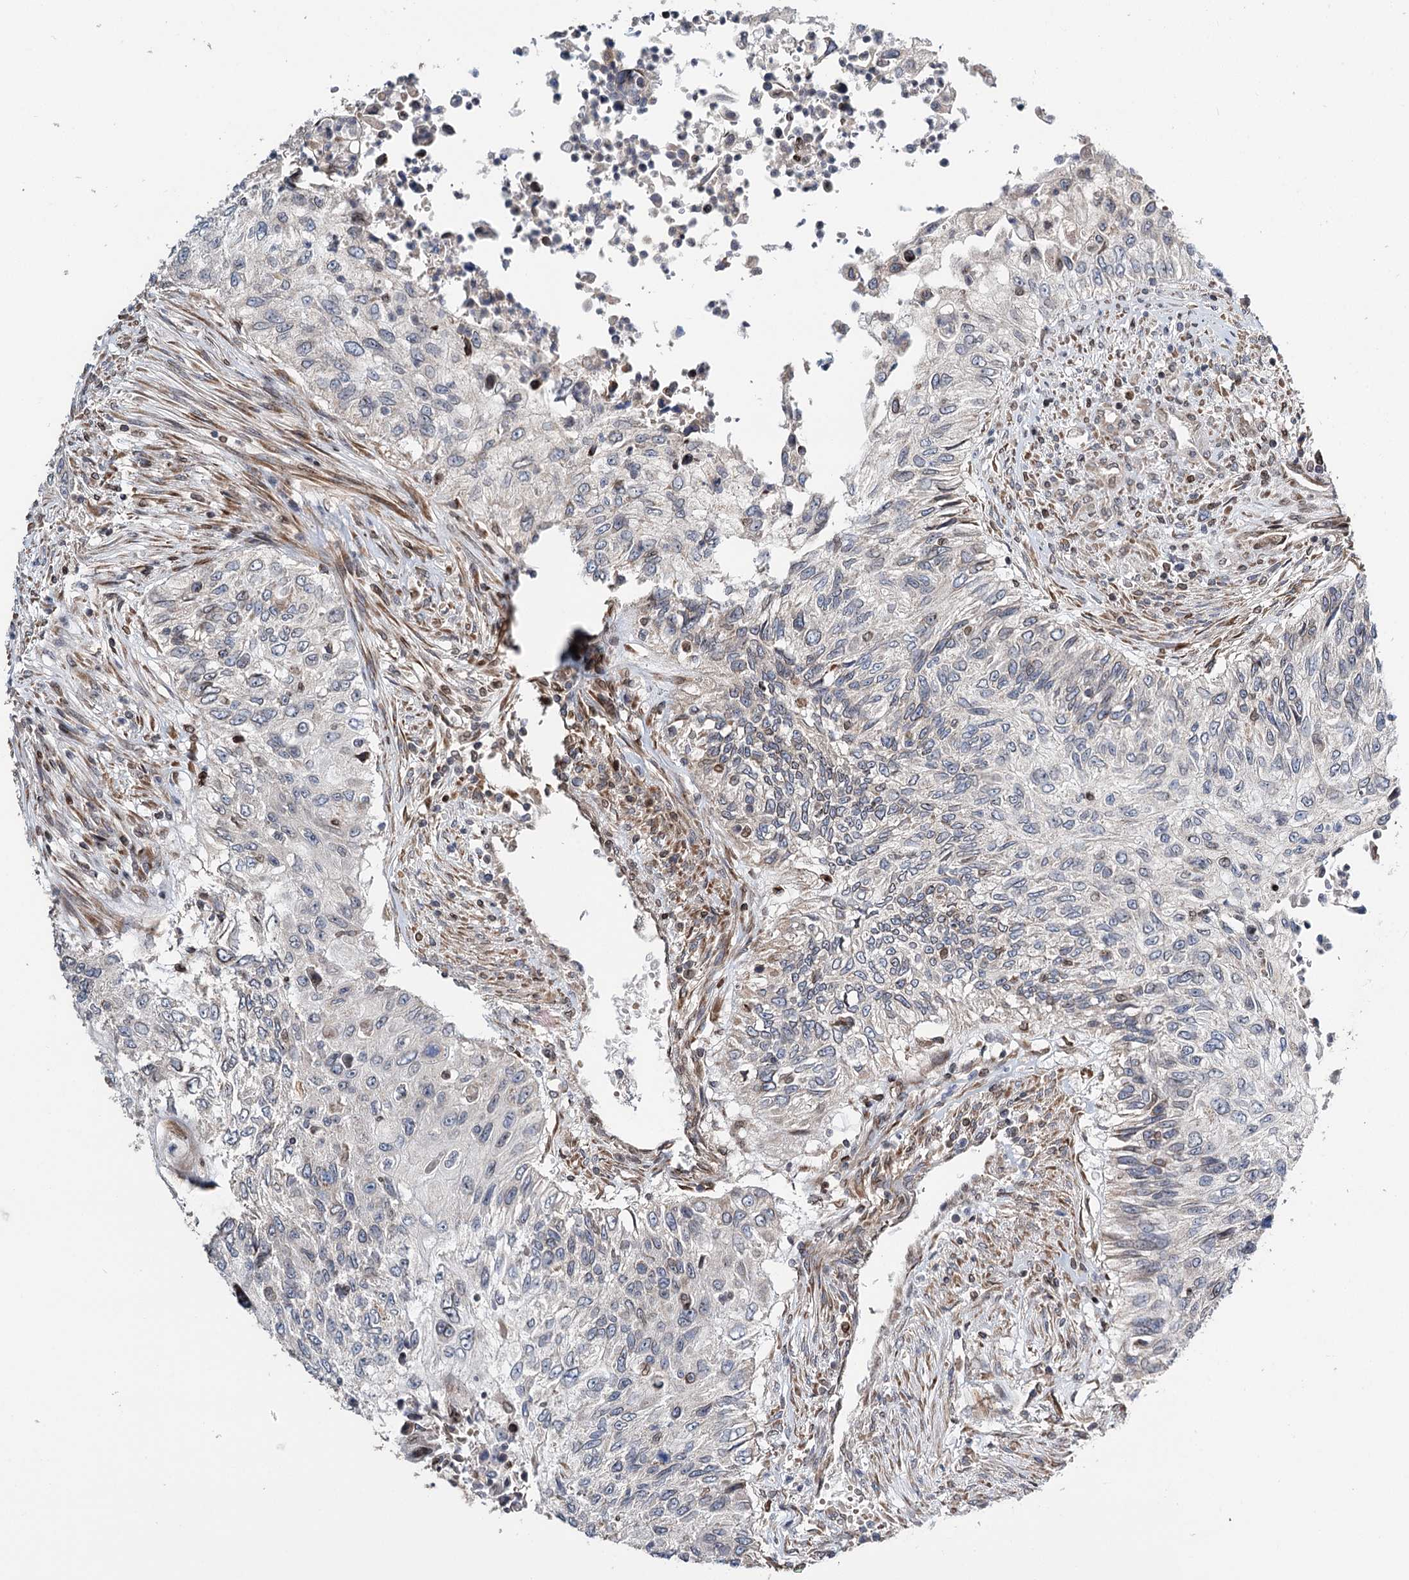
{"staining": {"intensity": "negative", "quantity": "none", "location": "none"}, "tissue": "urothelial cancer", "cell_type": "Tumor cells", "image_type": "cancer", "snomed": [{"axis": "morphology", "description": "Urothelial carcinoma, High grade"}, {"axis": "topography", "description": "Urinary bladder"}], "caption": "Image shows no protein expression in tumor cells of urothelial cancer tissue.", "gene": "CFAP46", "patient": {"sex": "female", "age": 60}}